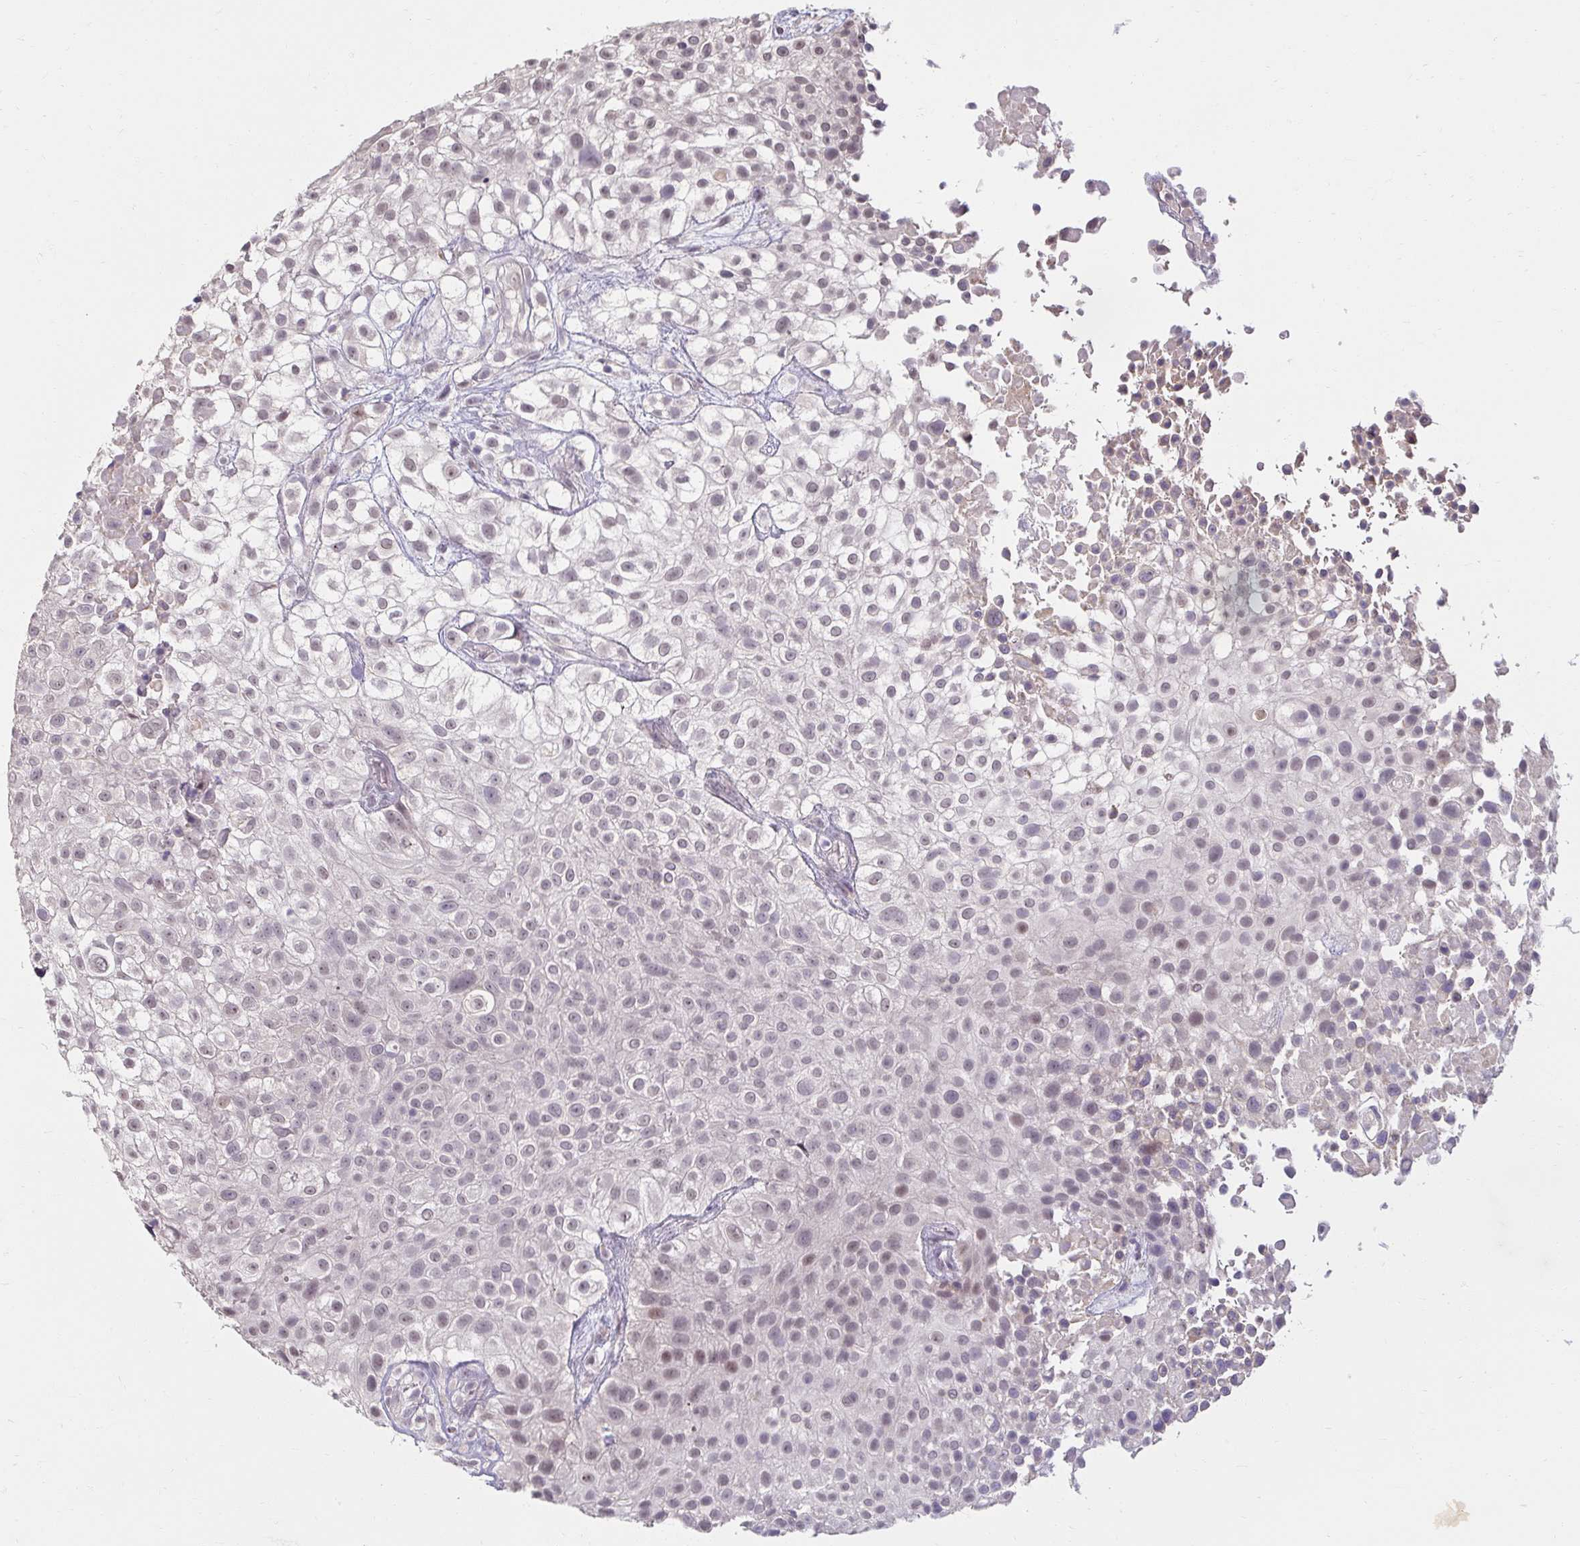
{"staining": {"intensity": "weak", "quantity": "<25%", "location": "nuclear"}, "tissue": "urothelial cancer", "cell_type": "Tumor cells", "image_type": "cancer", "snomed": [{"axis": "morphology", "description": "Urothelial carcinoma, High grade"}, {"axis": "topography", "description": "Urinary bladder"}], "caption": "Human high-grade urothelial carcinoma stained for a protein using IHC displays no positivity in tumor cells.", "gene": "DDN", "patient": {"sex": "male", "age": 56}}